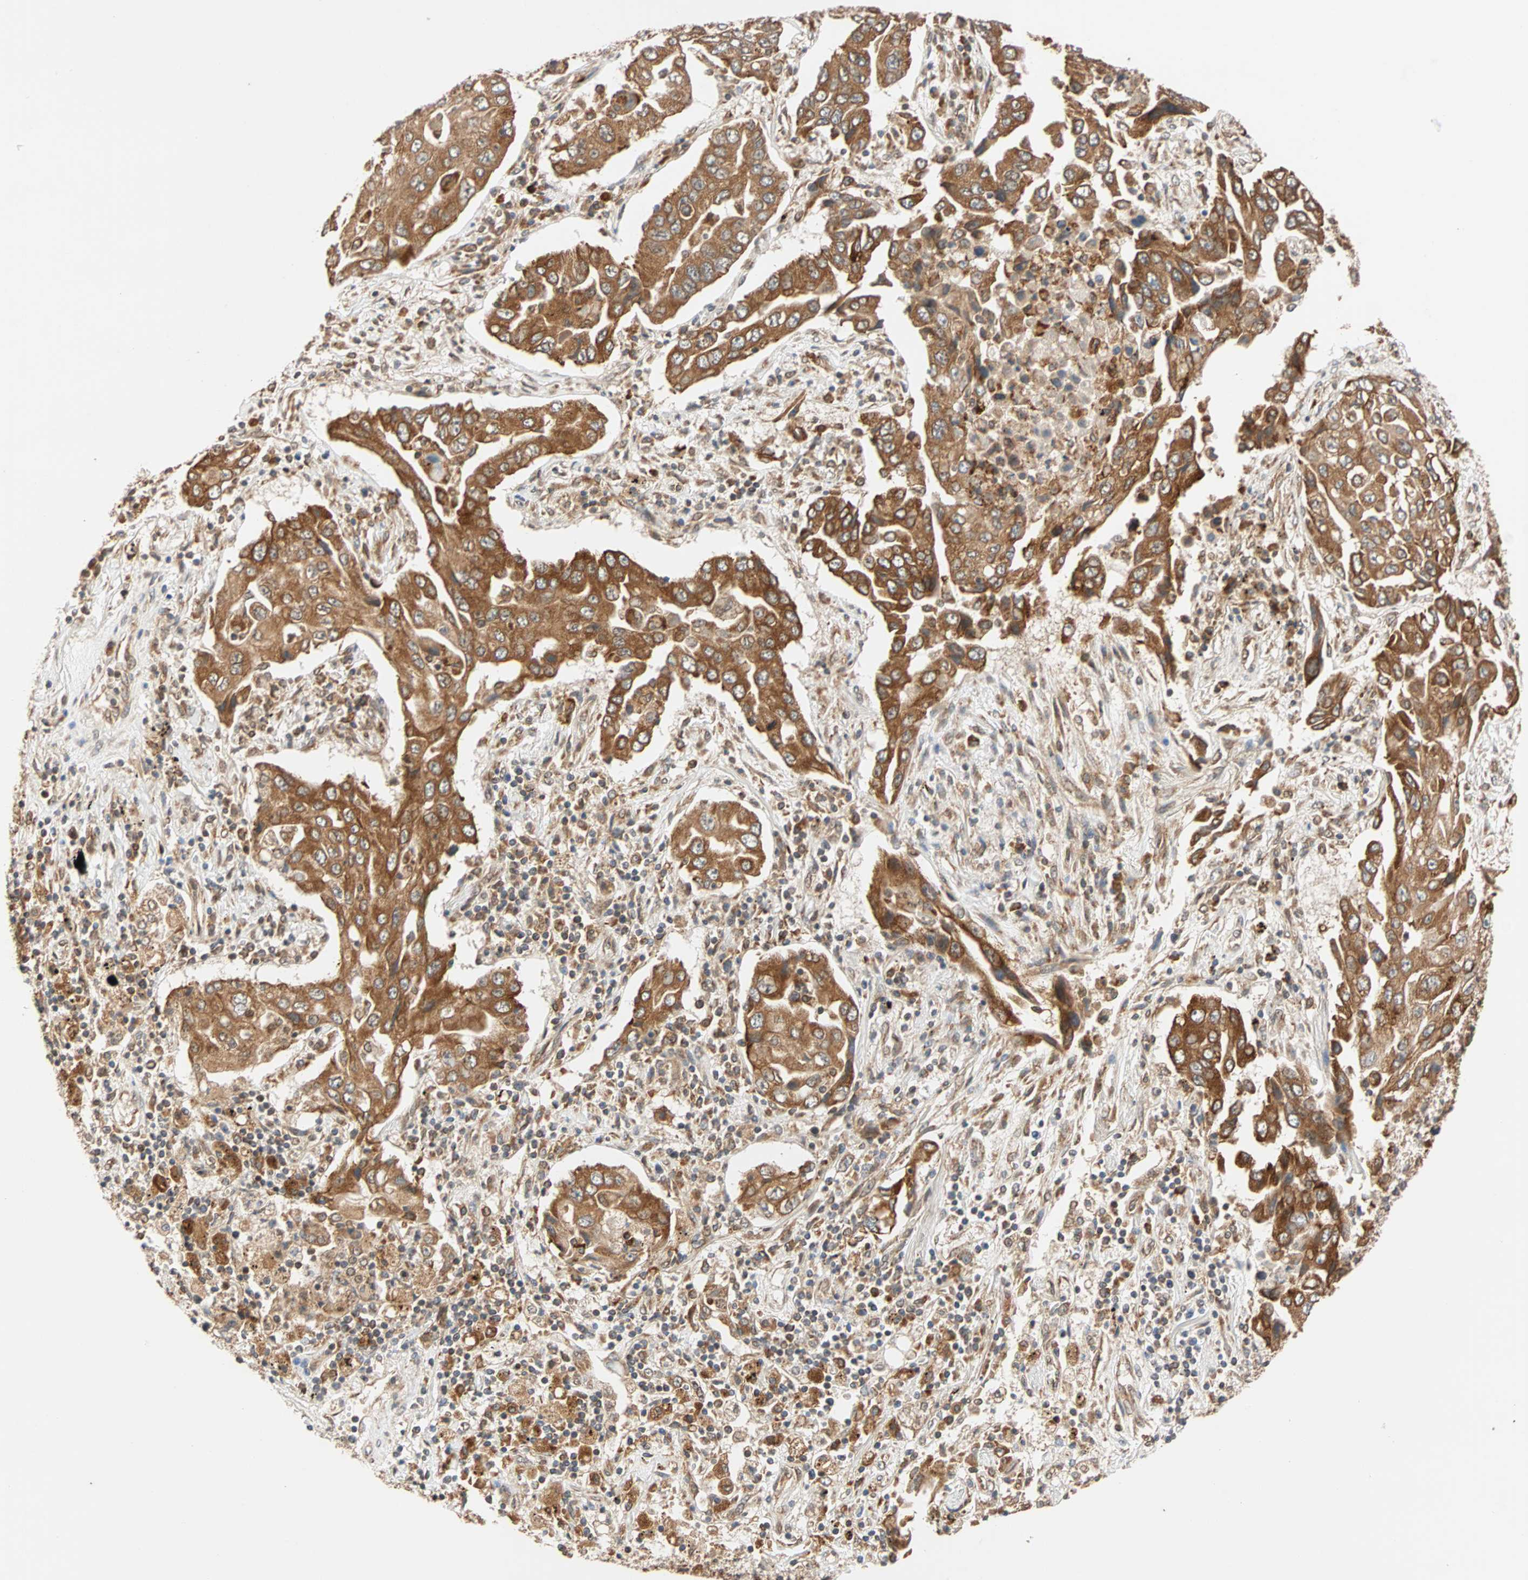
{"staining": {"intensity": "strong", "quantity": ">75%", "location": "cytoplasmic/membranous"}, "tissue": "lung cancer", "cell_type": "Tumor cells", "image_type": "cancer", "snomed": [{"axis": "morphology", "description": "Adenocarcinoma, NOS"}, {"axis": "topography", "description": "Lung"}], "caption": "A brown stain highlights strong cytoplasmic/membranous positivity of a protein in human lung cancer tumor cells.", "gene": "AUP1", "patient": {"sex": "female", "age": 65}}